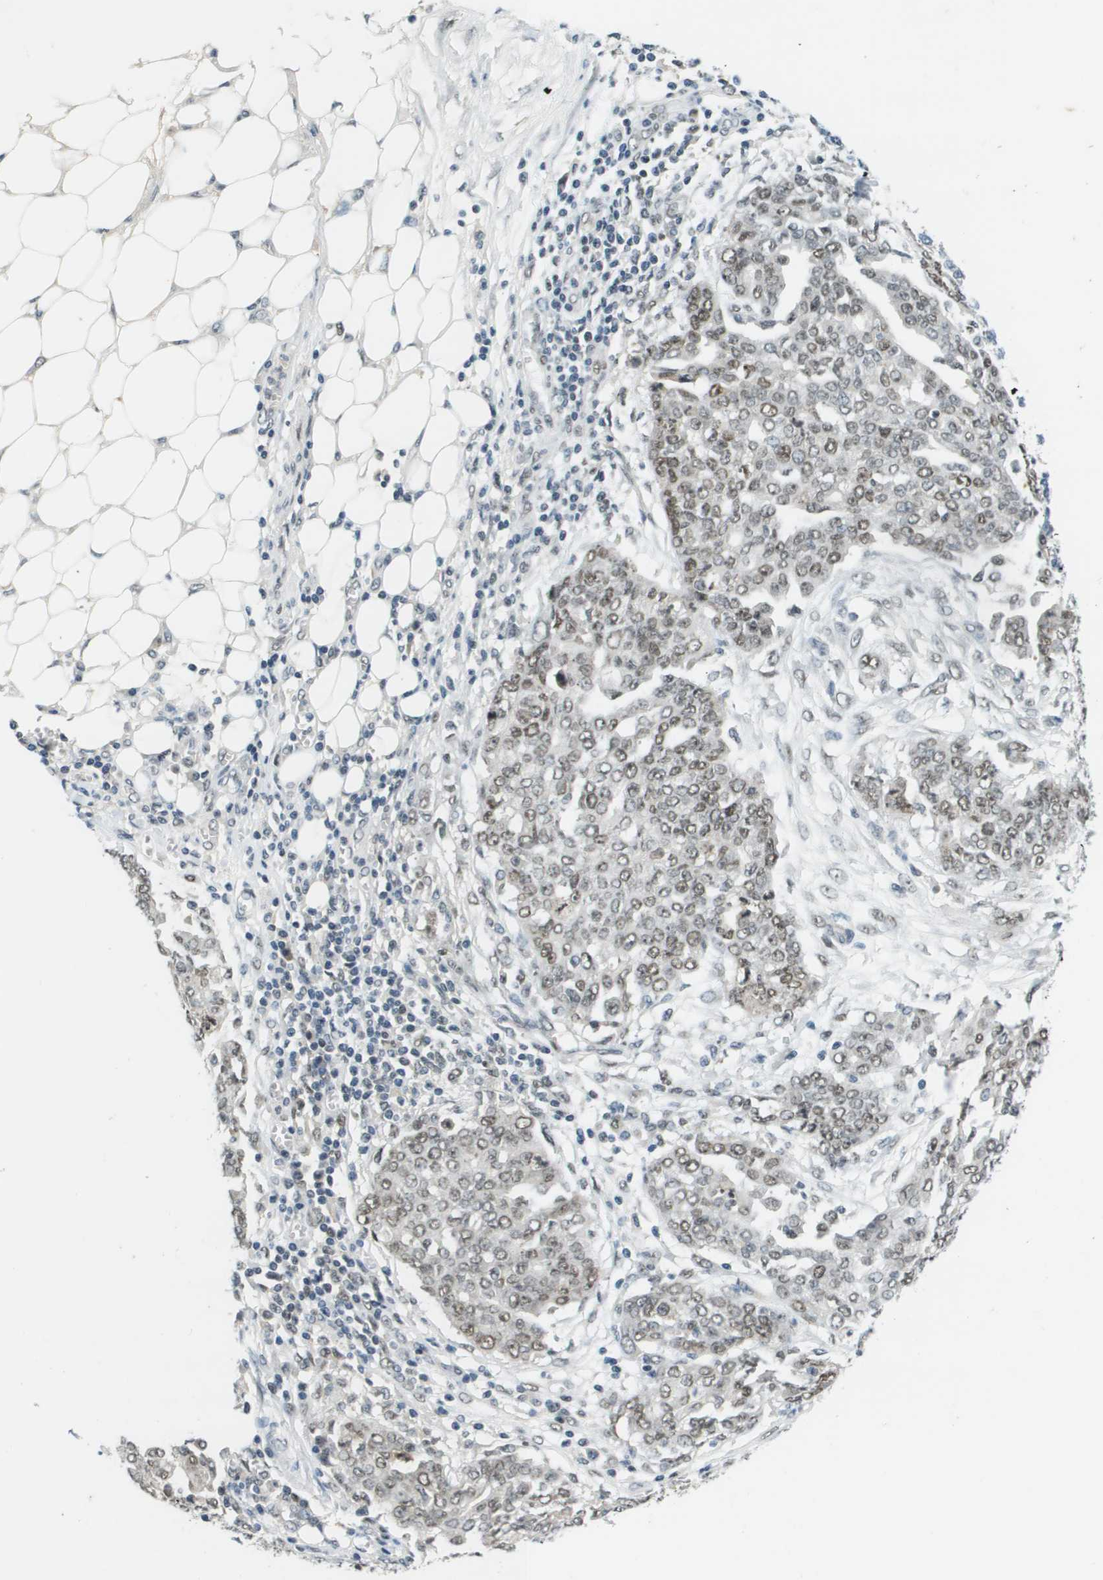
{"staining": {"intensity": "weak", "quantity": ">75%", "location": "nuclear"}, "tissue": "ovarian cancer", "cell_type": "Tumor cells", "image_type": "cancer", "snomed": [{"axis": "morphology", "description": "Cystadenocarcinoma, serous, NOS"}, {"axis": "topography", "description": "Soft tissue"}, {"axis": "topography", "description": "Ovary"}], "caption": "Human ovarian serous cystadenocarcinoma stained for a protein (brown) exhibits weak nuclear positive expression in approximately >75% of tumor cells.", "gene": "CBX5", "patient": {"sex": "female", "age": 57}}